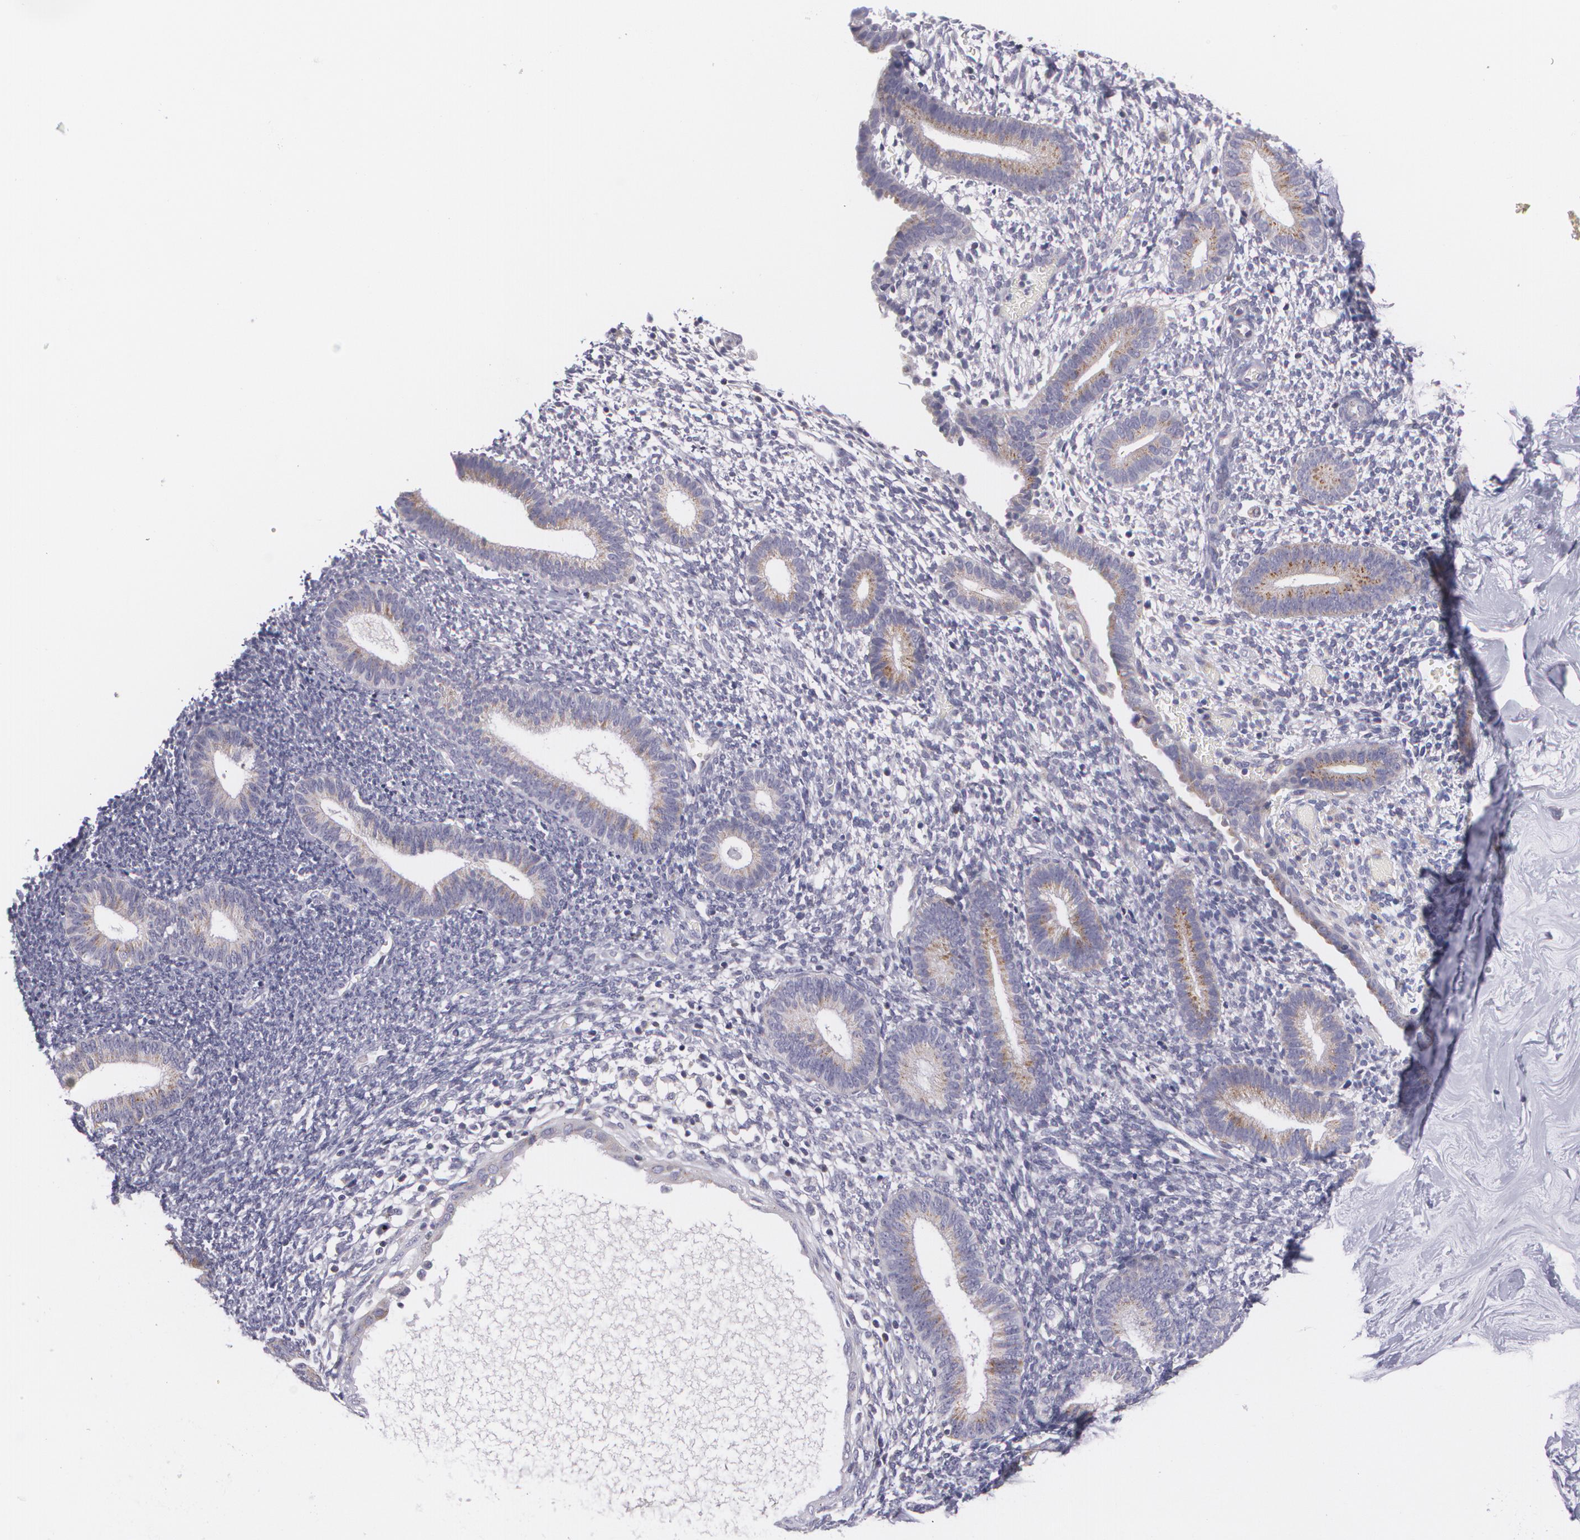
{"staining": {"intensity": "negative", "quantity": "none", "location": "none"}, "tissue": "endometrium", "cell_type": "Cells in endometrial stroma", "image_type": "normal", "snomed": [{"axis": "morphology", "description": "Normal tissue, NOS"}, {"axis": "topography", "description": "Smooth muscle"}, {"axis": "topography", "description": "Endometrium"}], "caption": "A high-resolution histopathology image shows immunohistochemistry staining of normal endometrium, which exhibits no significant positivity in cells in endometrial stroma. (Brightfield microscopy of DAB immunohistochemistry at high magnification).", "gene": "CILK1", "patient": {"sex": "female", "age": 57}}